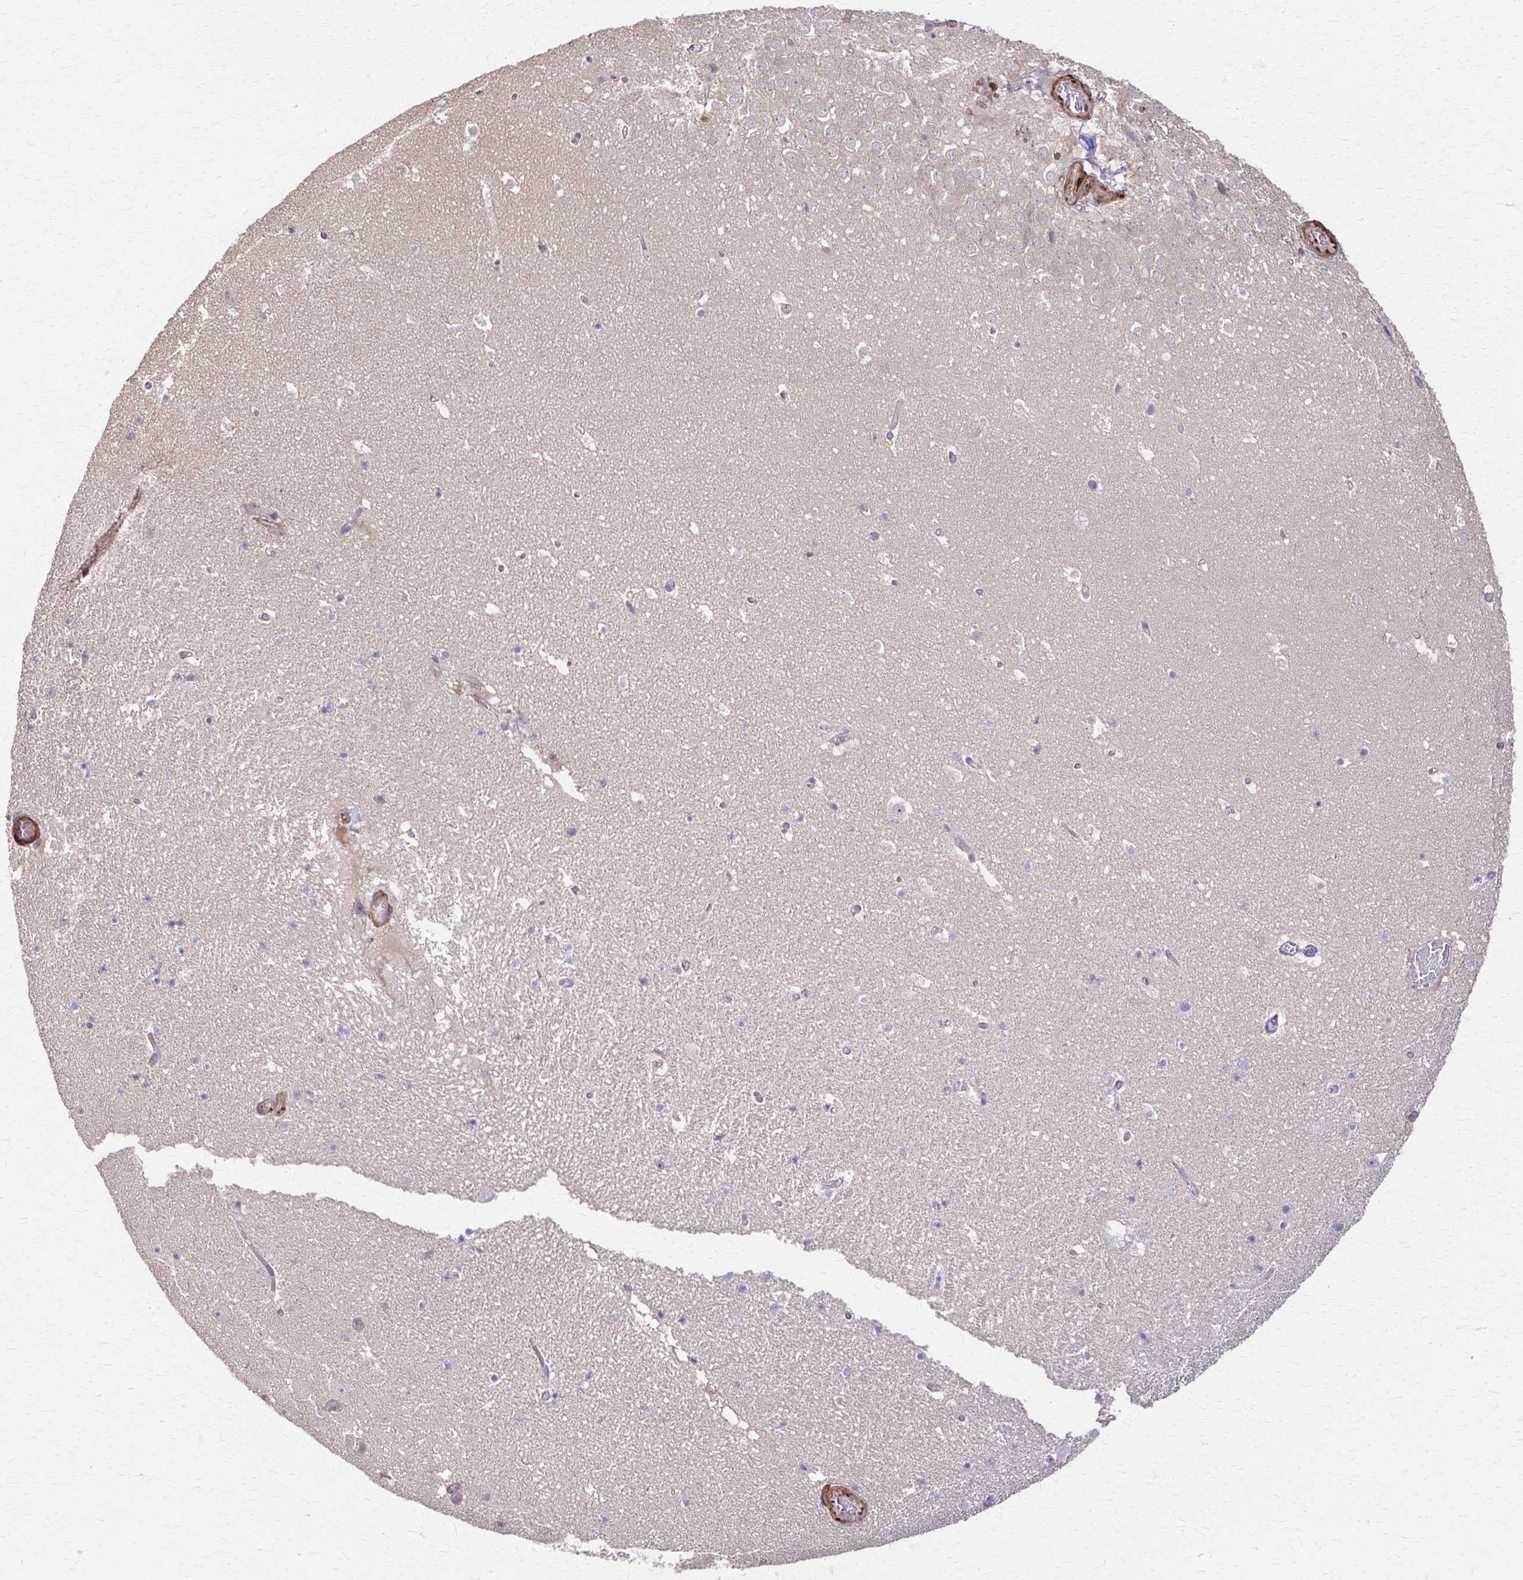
{"staining": {"intensity": "negative", "quantity": "none", "location": "none"}, "tissue": "hippocampus", "cell_type": "Glial cells", "image_type": "normal", "snomed": [{"axis": "morphology", "description": "Normal tissue, NOS"}, {"axis": "topography", "description": "Hippocampus"}], "caption": "Hippocampus stained for a protein using immunohistochemistry (IHC) displays no expression glial cells.", "gene": "DSP", "patient": {"sex": "female", "age": 42}}